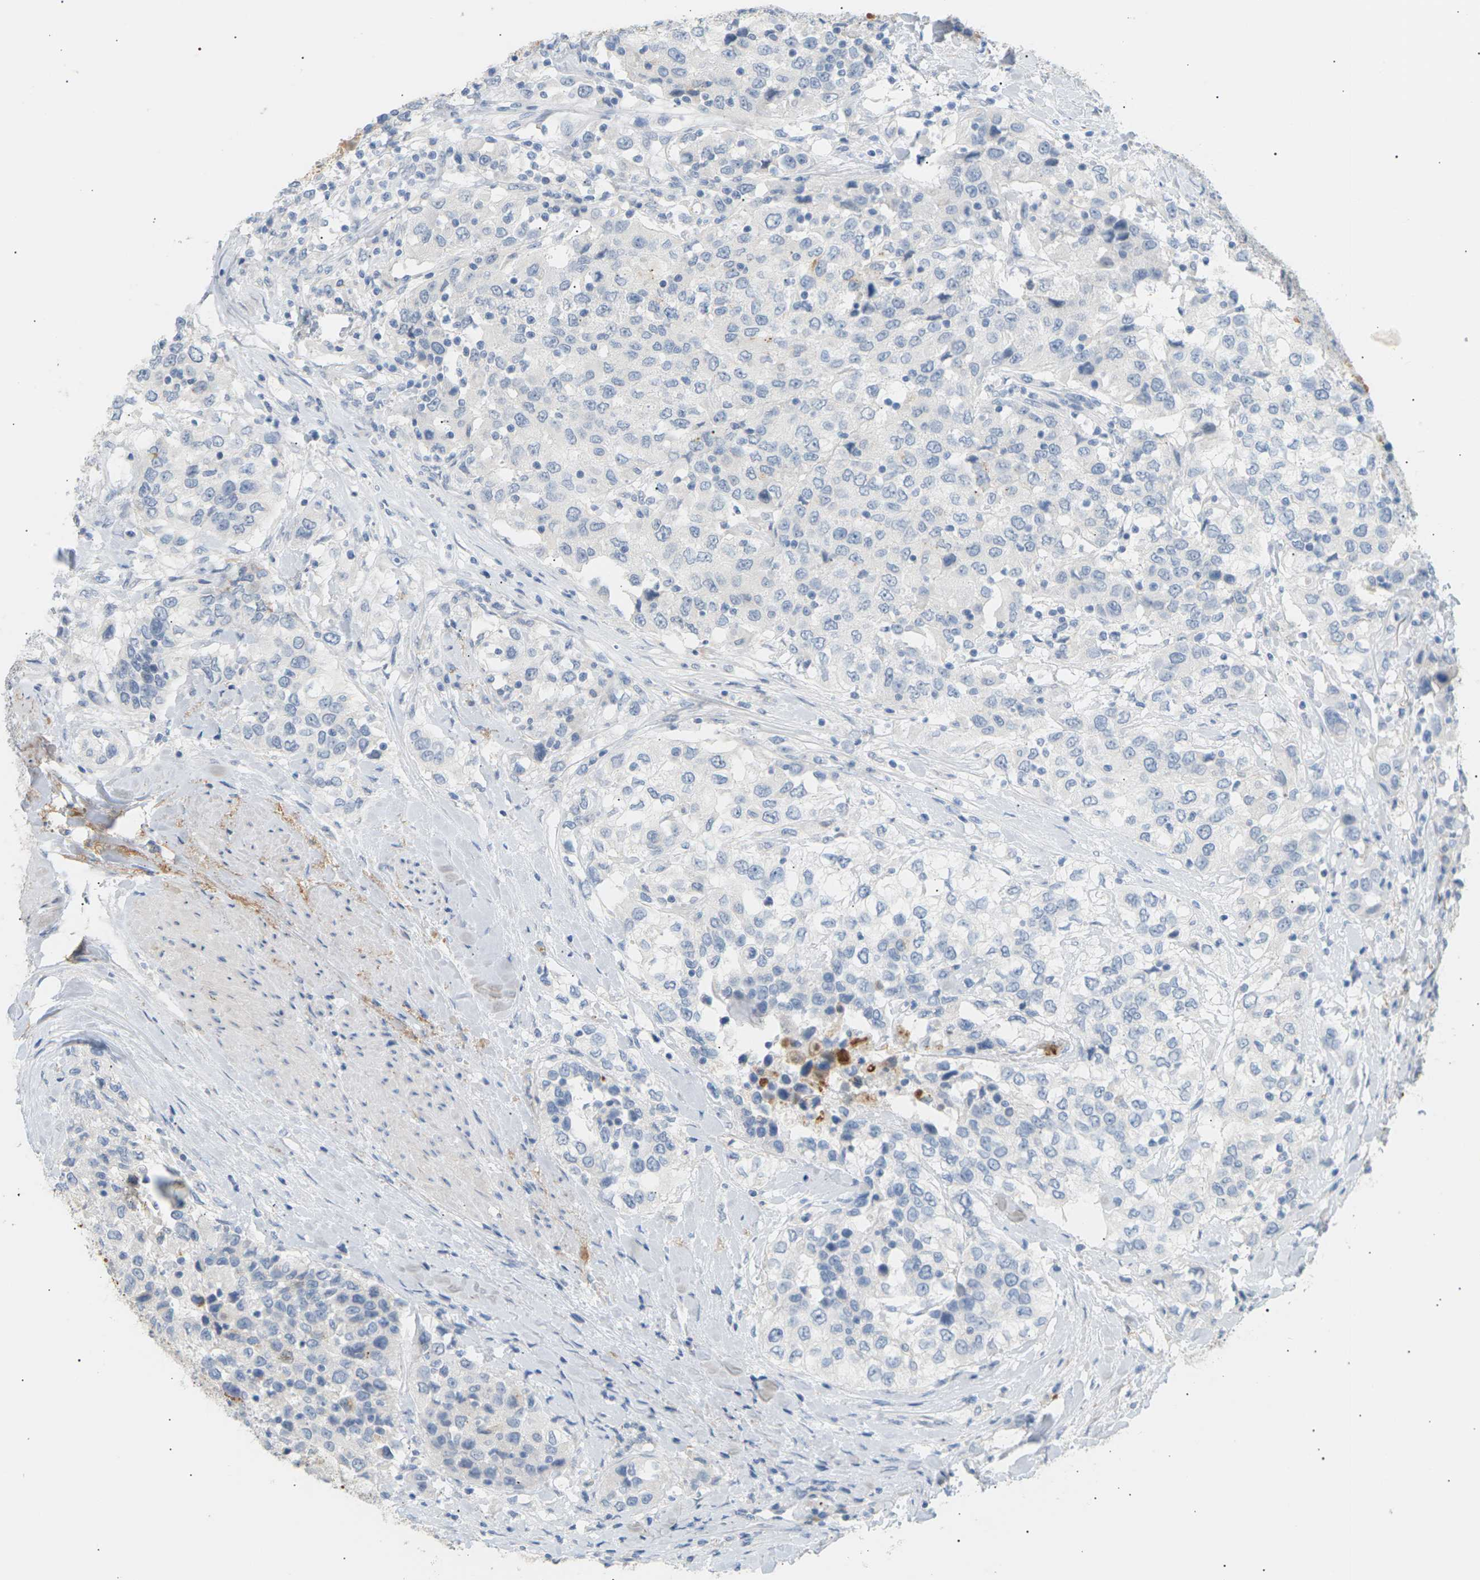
{"staining": {"intensity": "negative", "quantity": "none", "location": "none"}, "tissue": "urothelial cancer", "cell_type": "Tumor cells", "image_type": "cancer", "snomed": [{"axis": "morphology", "description": "Urothelial carcinoma, High grade"}, {"axis": "topography", "description": "Urinary bladder"}], "caption": "This is a image of immunohistochemistry (IHC) staining of urothelial cancer, which shows no expression in tumor cells.", "gene": "CLU", "patient": {"sex": "female", "age": 80}}